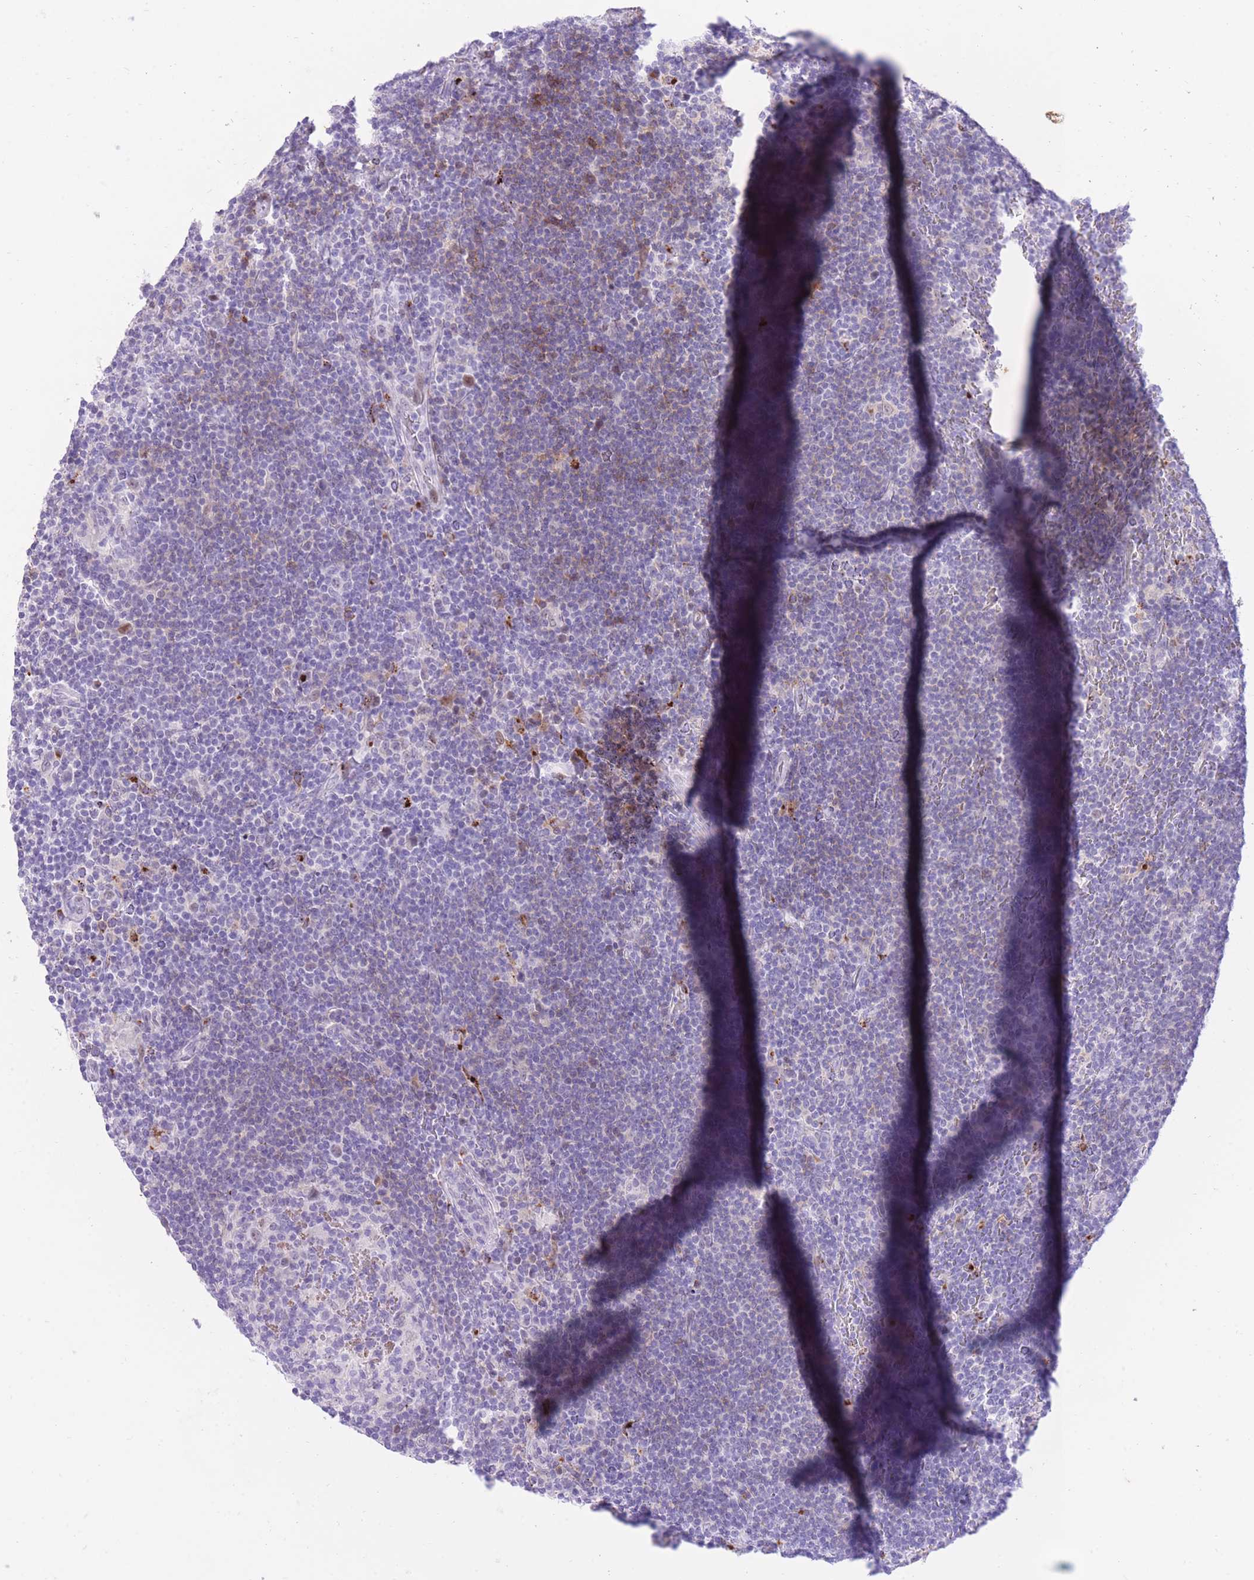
{"staining": {"intensity": "negative", "quantity": "none", "location": "none"}, "tissue": "lymphoma", "cell_type": "Tumor cells", "image_type": "cancer", "snomed": [{"axis": "morphology", "description": "Hodgkin's disease, NOS"}, {"axis": "topography", "description": "Lymph node"}], "caption": "This is an immunohistochemistry (IHC) photomicrograph of human lymphoma. There is no positivity in tumor cells.", "gene": "MEIS3", "patient": {"sex": "female", "age": 57}}